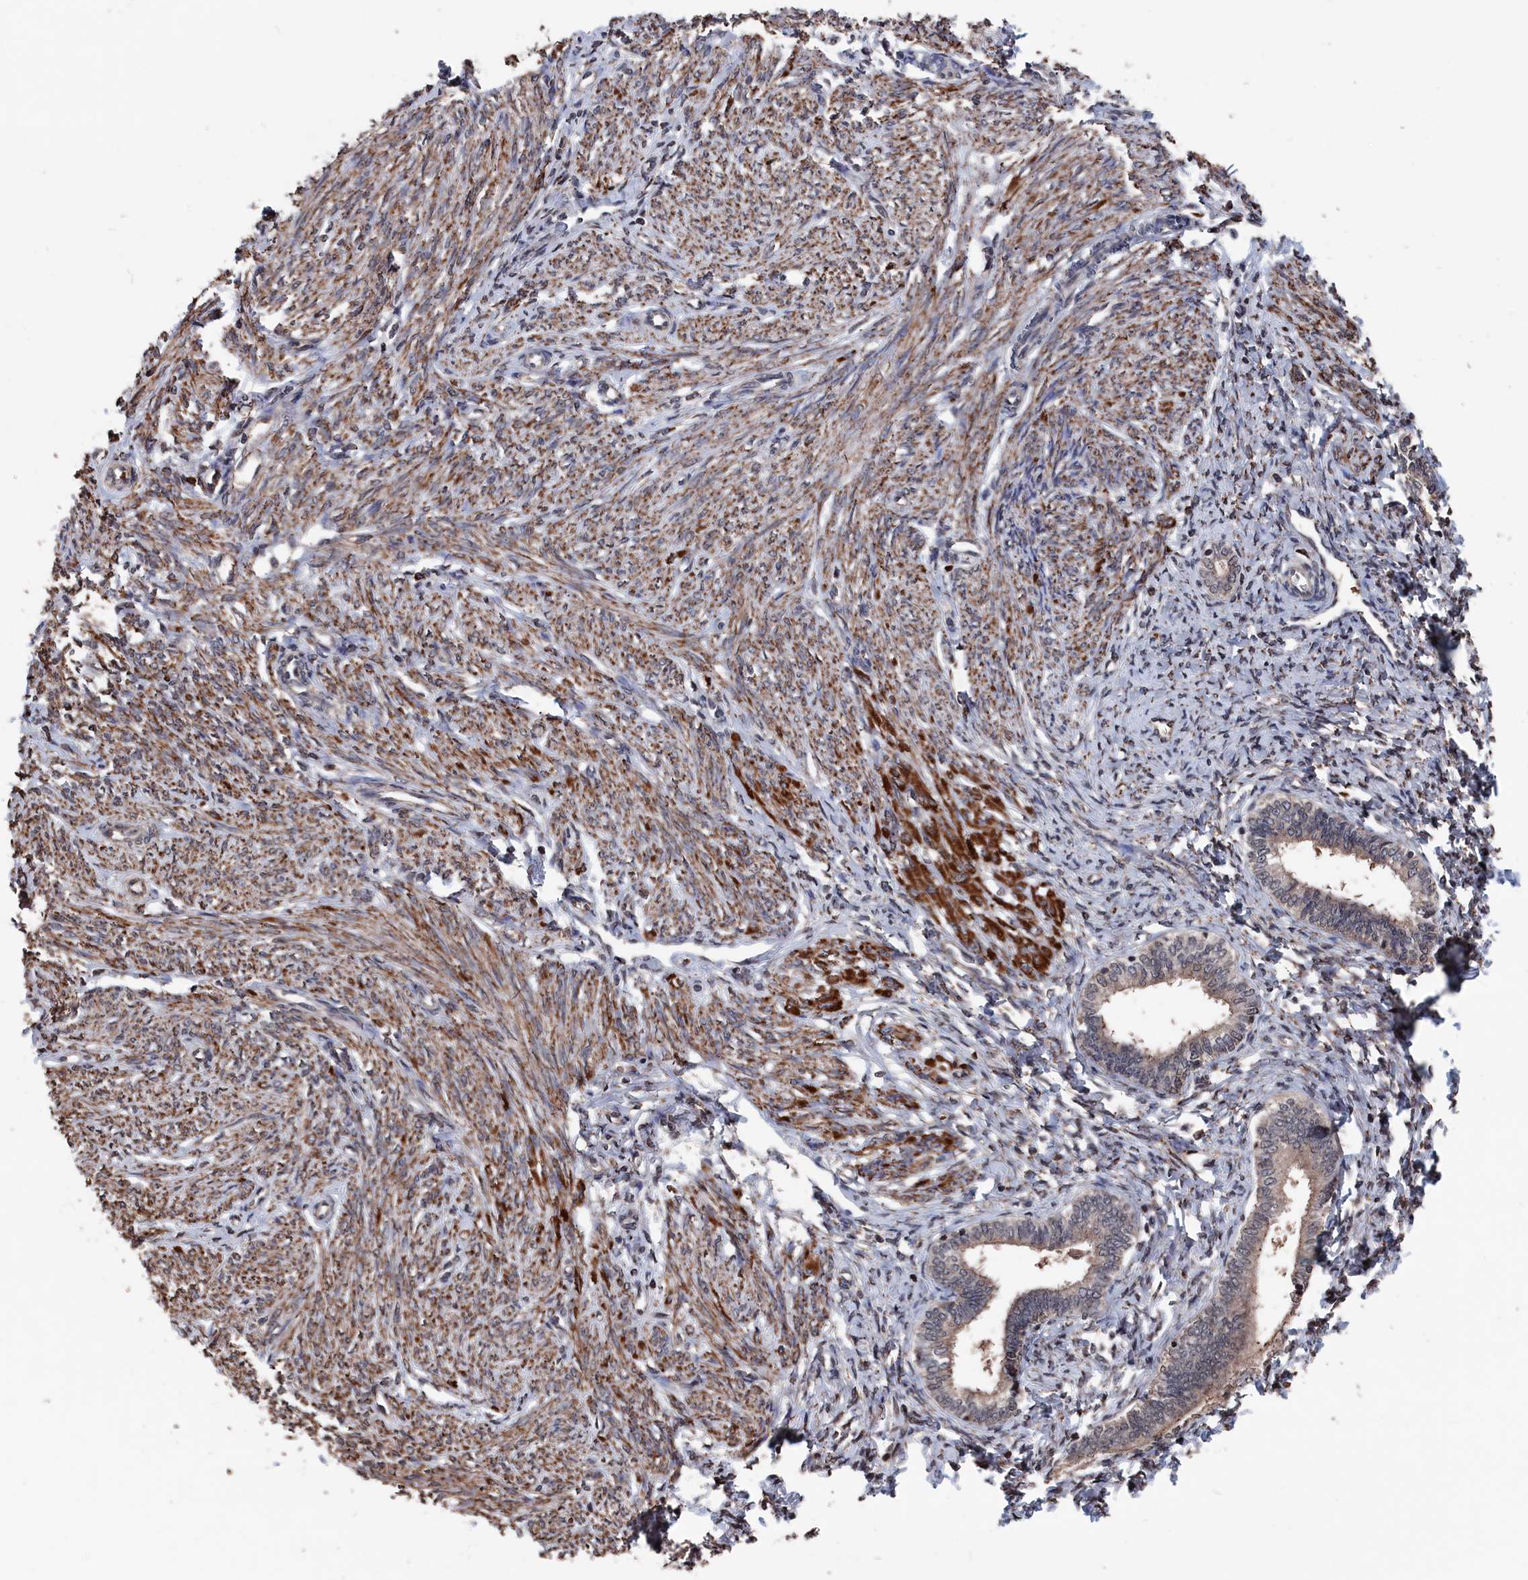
{"staining": {"intensity": "negative", "quantity": "none", "location": "none"}, "tissue": "endometrium", "cell_type": "Cells in endometrial stroma", "image_type": "normal", "snomed": [{"axis": "morphology", "description": "Normal tissue, NOS"}, {"axis": "topography", "description": "Endometrium"}], "caption": "This is an IHC histopathology image of normal endometrium. There is no expression in cells in endometrial stroma.", "gene": "PDE12", "patient": {"sex": "female", "age": 72}}